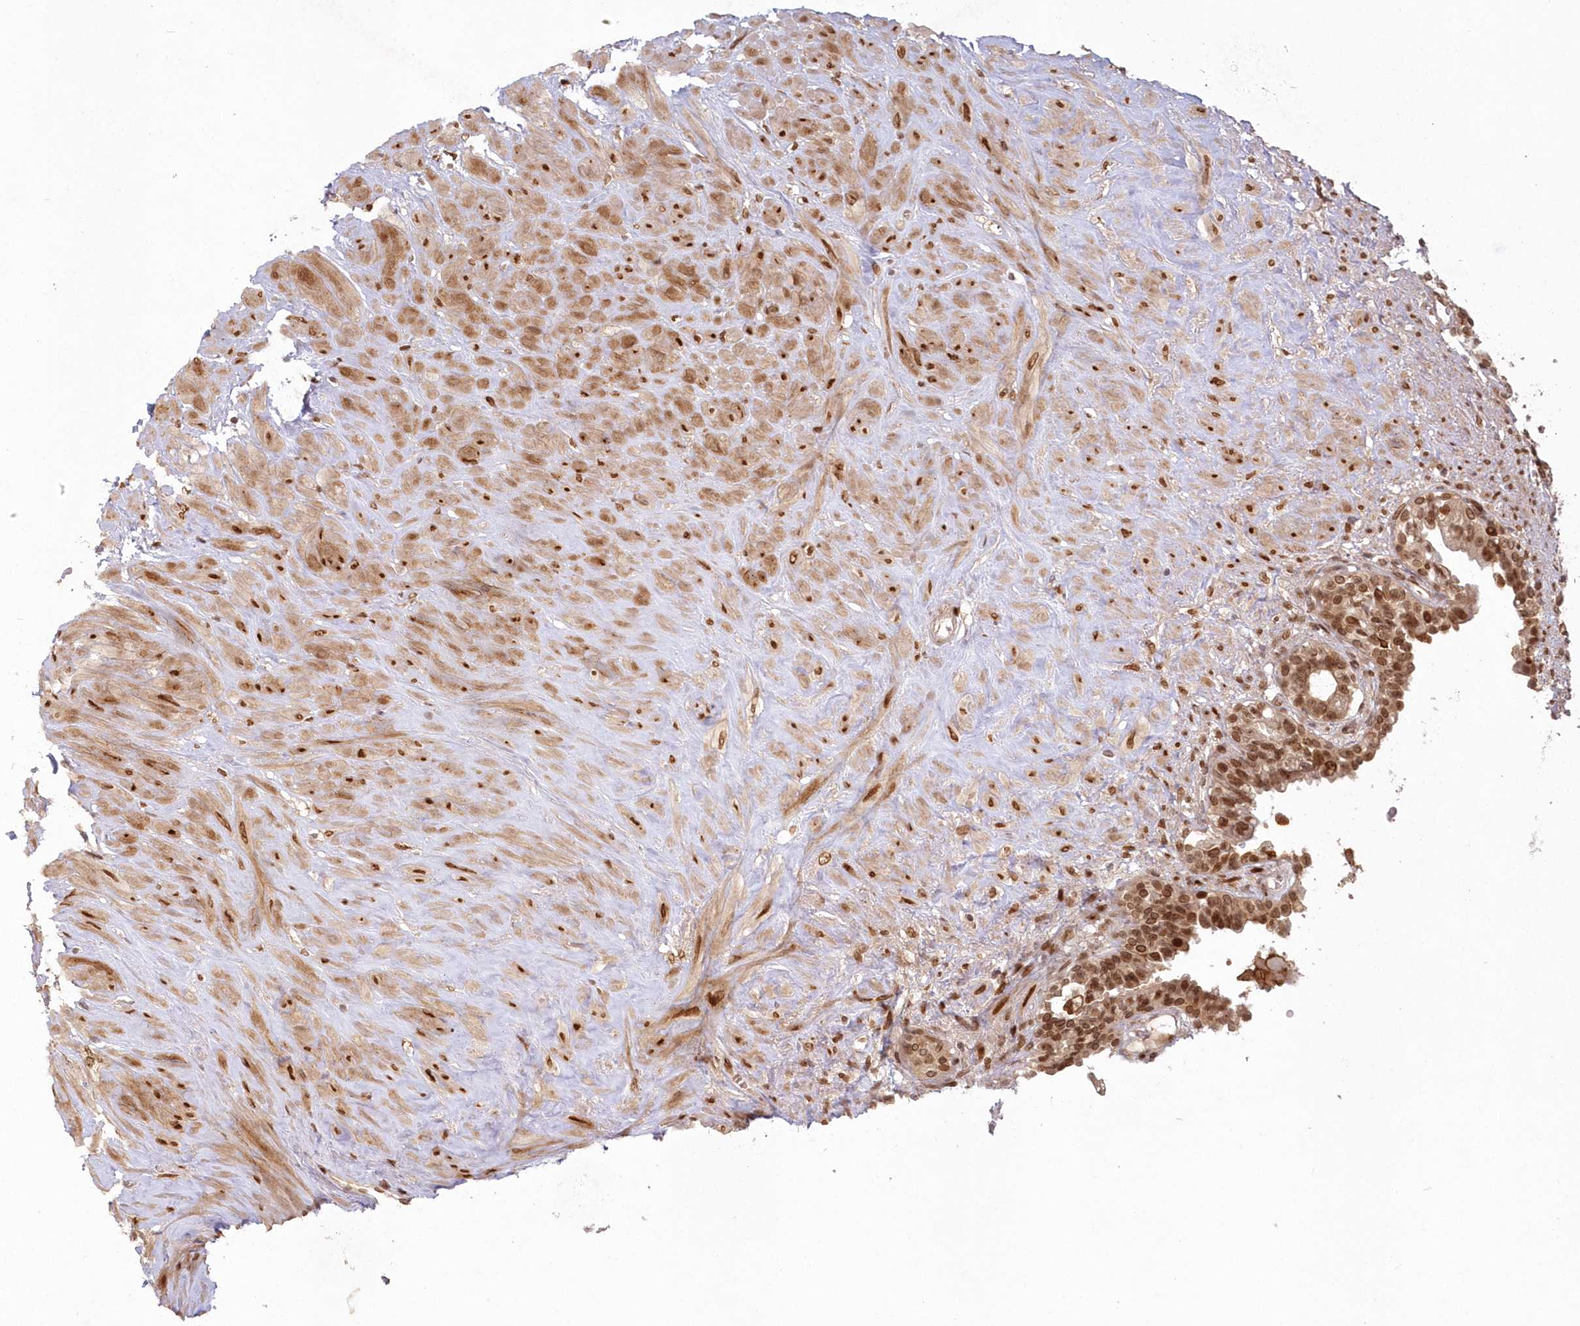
{"staining": {"intensity": "strong", "quantity": ">75%", "location": "cytoplasmic/membranous,nuclear"}, "tissue": "seminal vesicle", "cell_type": "Glandular cells", "image_type": "normal", "snomed": [{"axis": "morphology", "description": "Normal tissue, NOS"}, {"axis": "topography", "description": "Seminal veicle"}], "caption": "IHC (DAB) staining of benign seminal vesicle reveals strong cytoplasmic/membranous,nuclear protein expression in approximately >75% of glandular cells. The staining was performed using DAB (3,3'-diaminobenzidine), with brown indicating positive protein expression. Nuclei are stained blue with hematoxylin.", "gene": "TOGARAM2", "patient": {"sex": "male", "age": 63}}